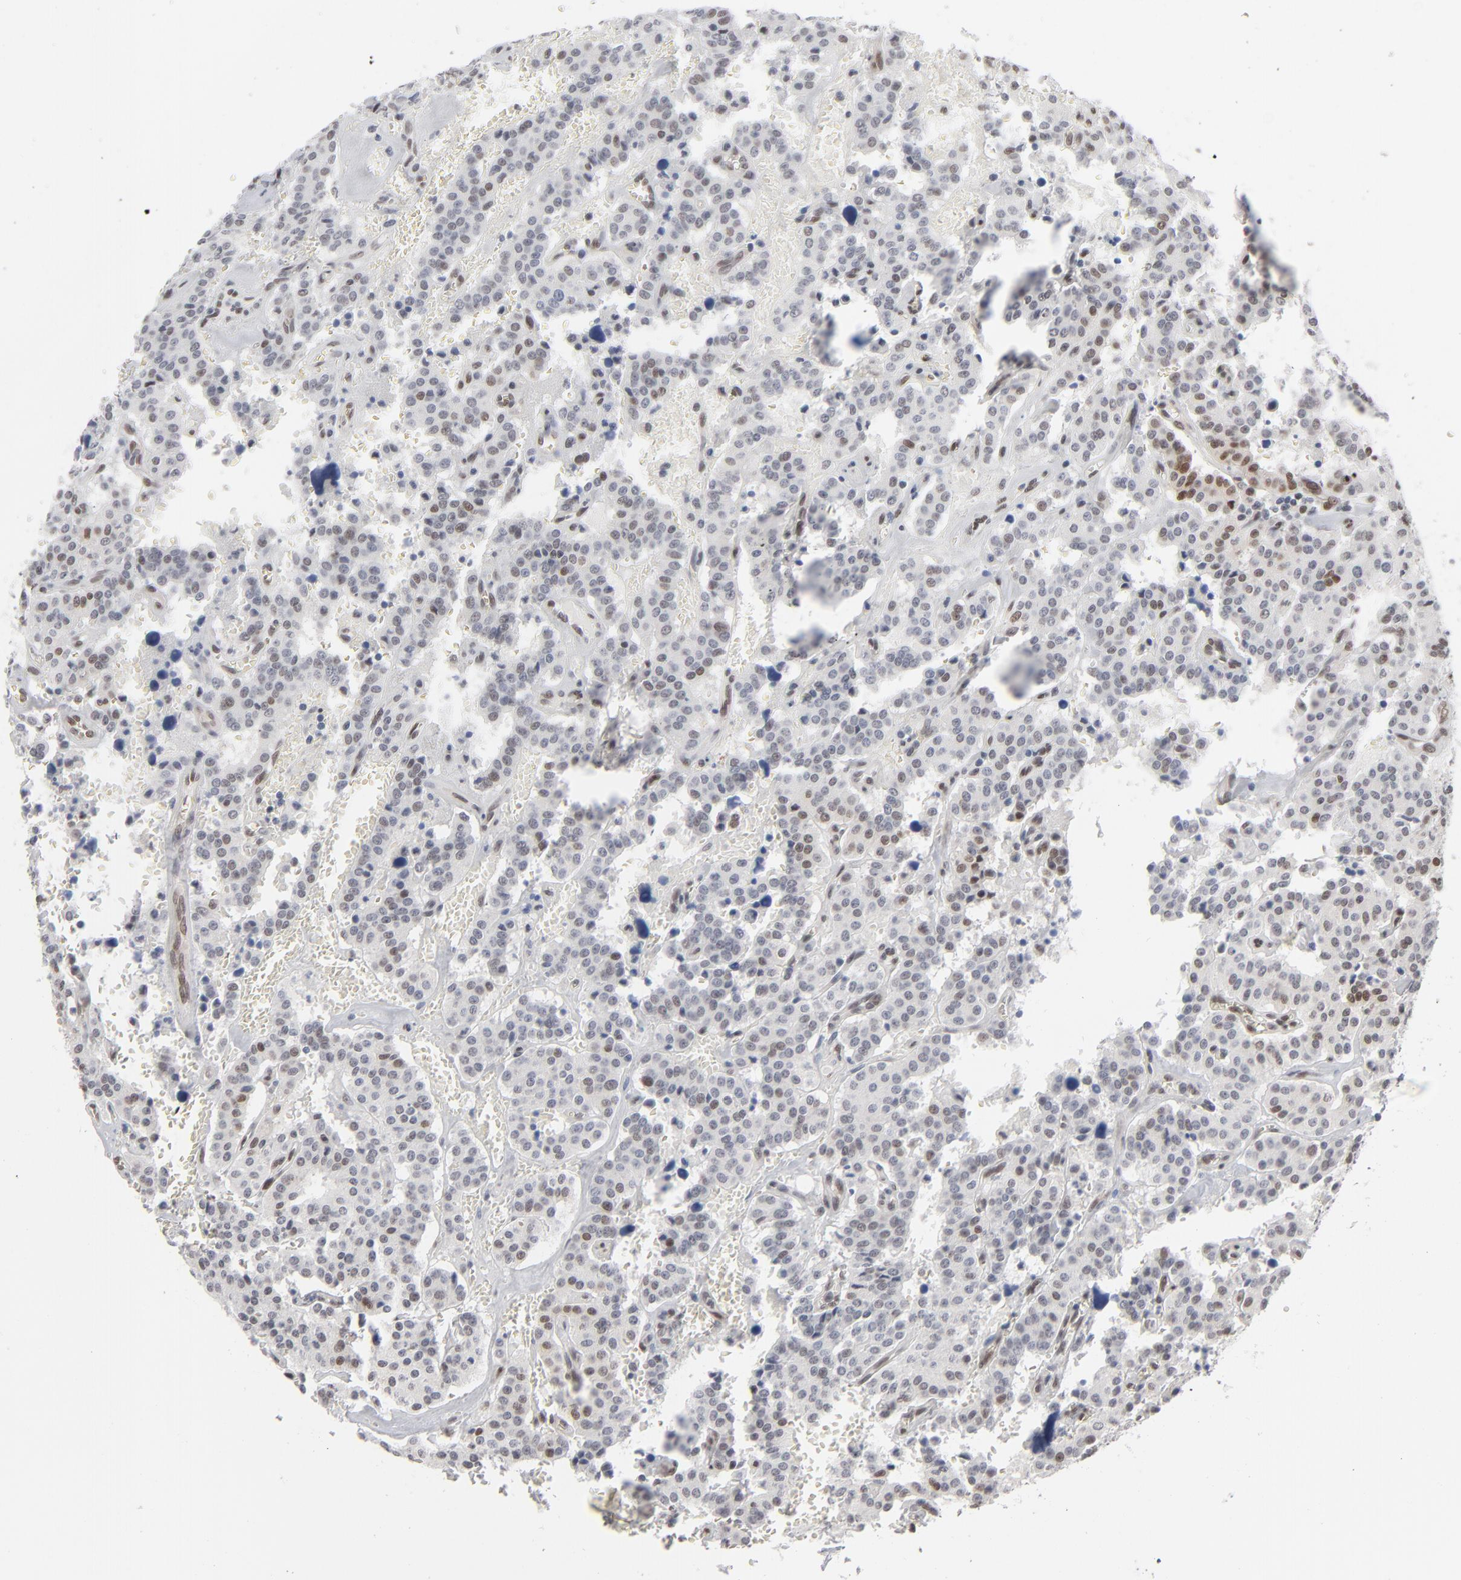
{"staining": {"intensity": "weak", "quantity": "<25%", "location": "nuclear"}, "tissue": "carcinoid", "cell_type": "Tumor cells", "image_type": "cancer", "snomed": [{"axis": "morphology", "description": "Carcinoid, malignant, NOS"}, {"axis": "topography", "description": "Bronchus"}], "caption": "Image shows no significant protein positivity in tumor cells of carcinoid.", "gene": "IRF9", "patient": {"sex": "male", "age": 55}}